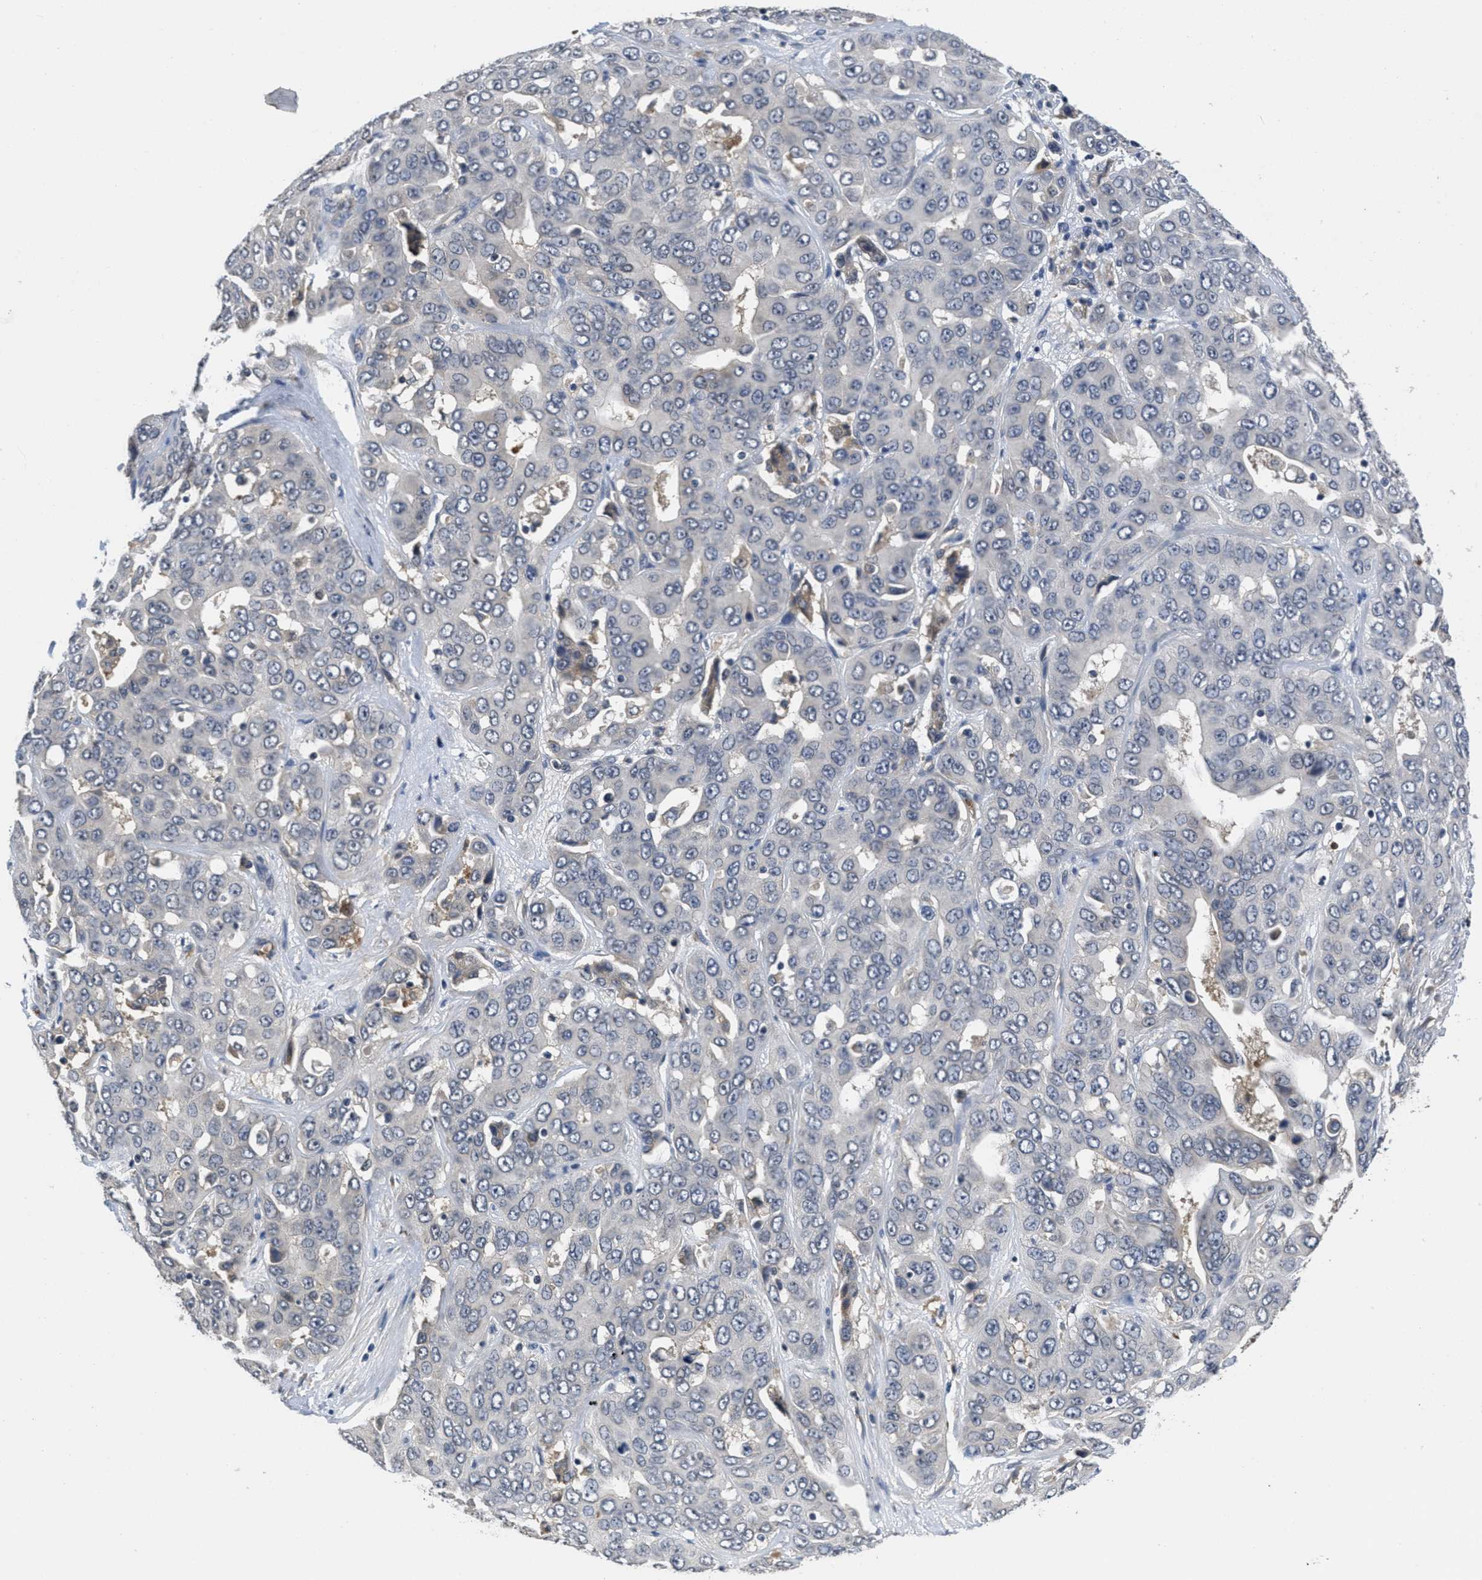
{"staining": {"intensity": "negative", "quantity": "none", "location": "none"}, "tissue": "liver cancer", "cell_type": "Tumor cells", "image_type": "cancer", "snomed": [{"axis": "morphology", "description": "Cholangiocarcinoma"}, {"axis": "topography", "description": "Liver"}], "caption": "Immunohistochemical staining of human liver cholangiocarcinoma shows no significant expression in tumor cells. Nuclei are stained in blue.", "gene": "ANGPT1", "patient": {"sex": "female", "age": 52}}